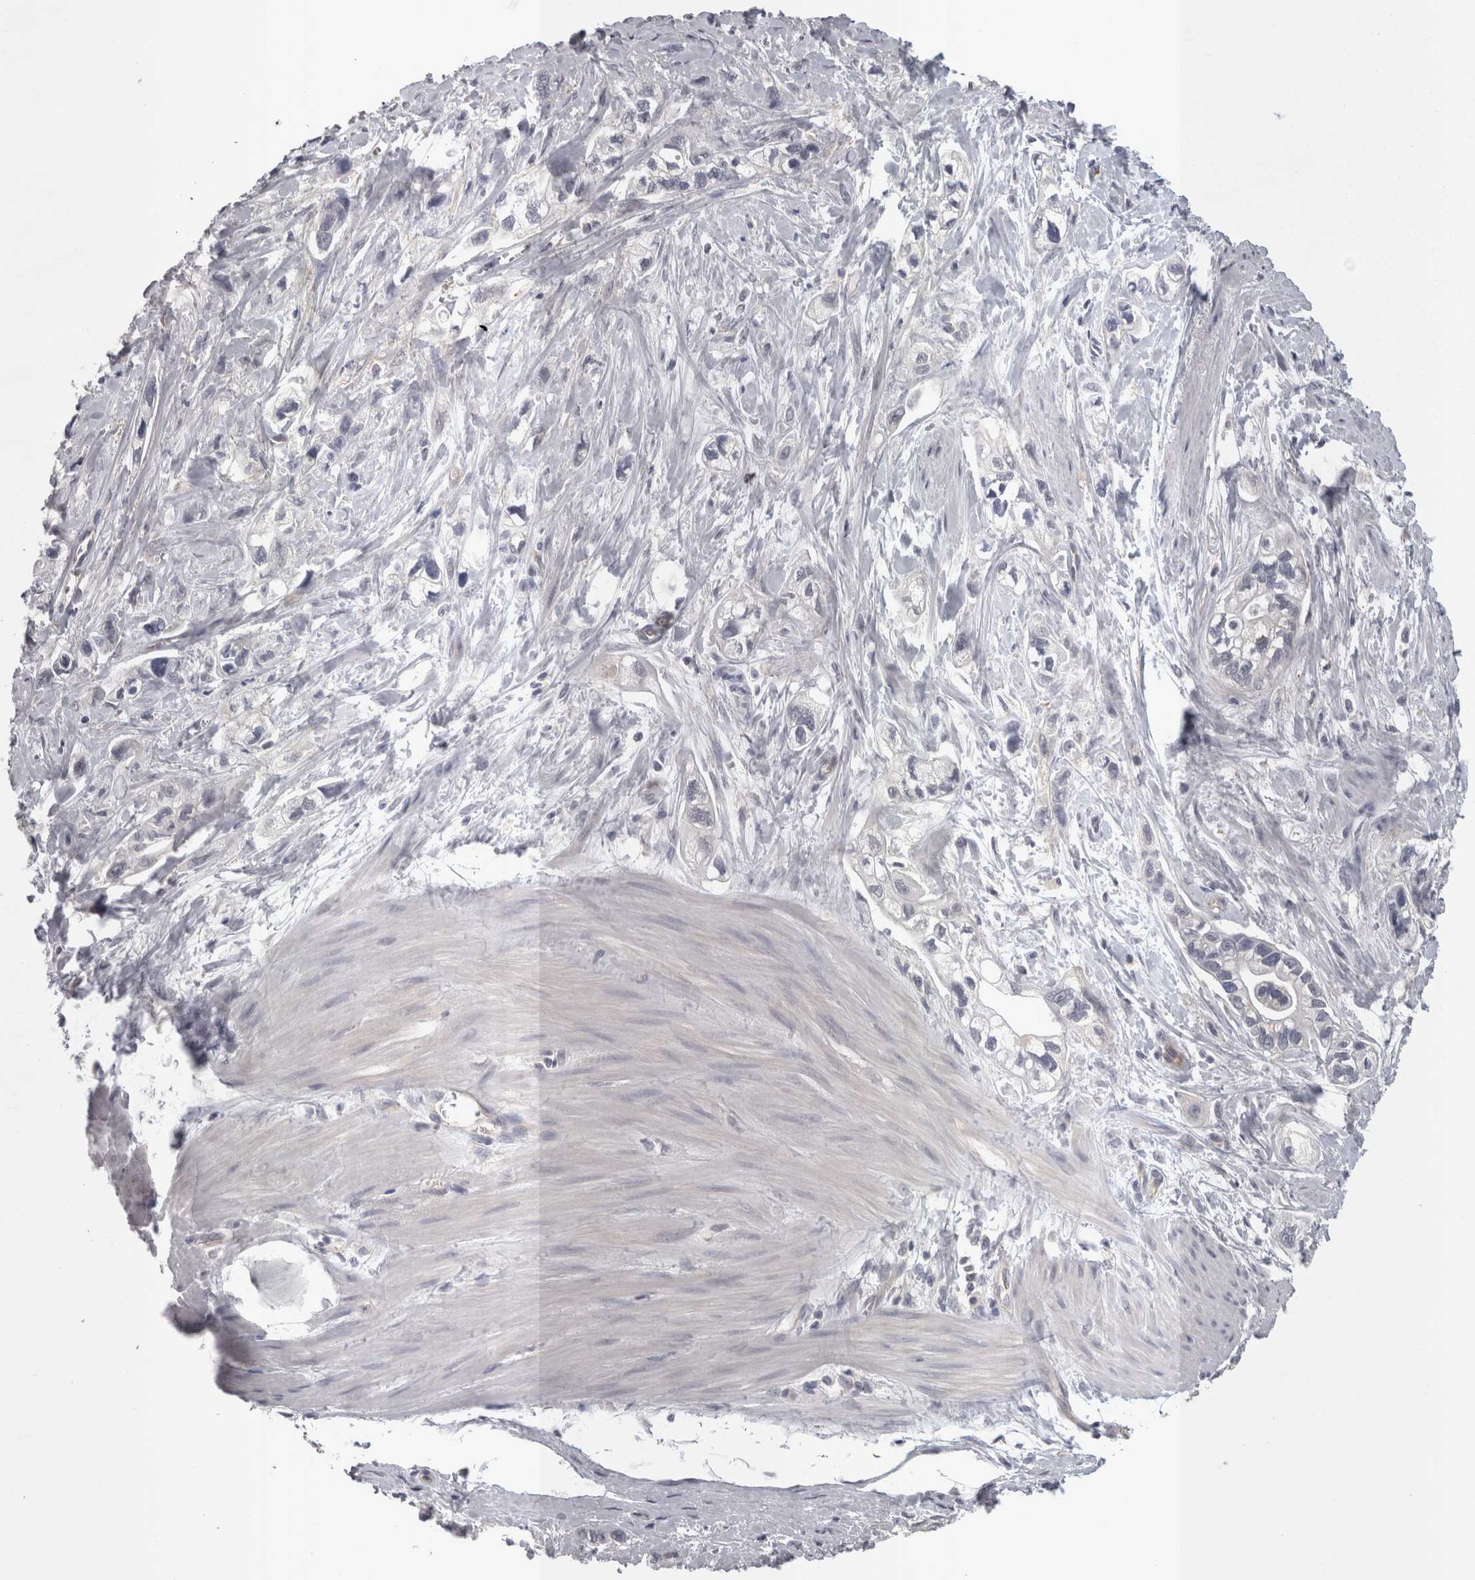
{"staining": {"intensity": "negative", "quantity": "none", "location": "none"}, "tissue": "pancreatic cancer", "cell_type": "Tumor cells", "image_type": "cancer", "snomed": [{"axis": "morphology", "description": "Adenocarcinoma, NOS"}, {"axis": "topography", "description": "Pancreas"}], "caption": "Histopathology image shows no protein staining in tumor cells of pancreatic cancer (adenocarcinoma) tissue. The staining was performed using DAB (3,3'-diaminobenzidine) to visualize the protein expression in brown, while the nuclei were stained in blue with hematoxylin (Magnification: 20x).", "gene": "LYZL6", "patient": {"sex": "male", "age": 74}}